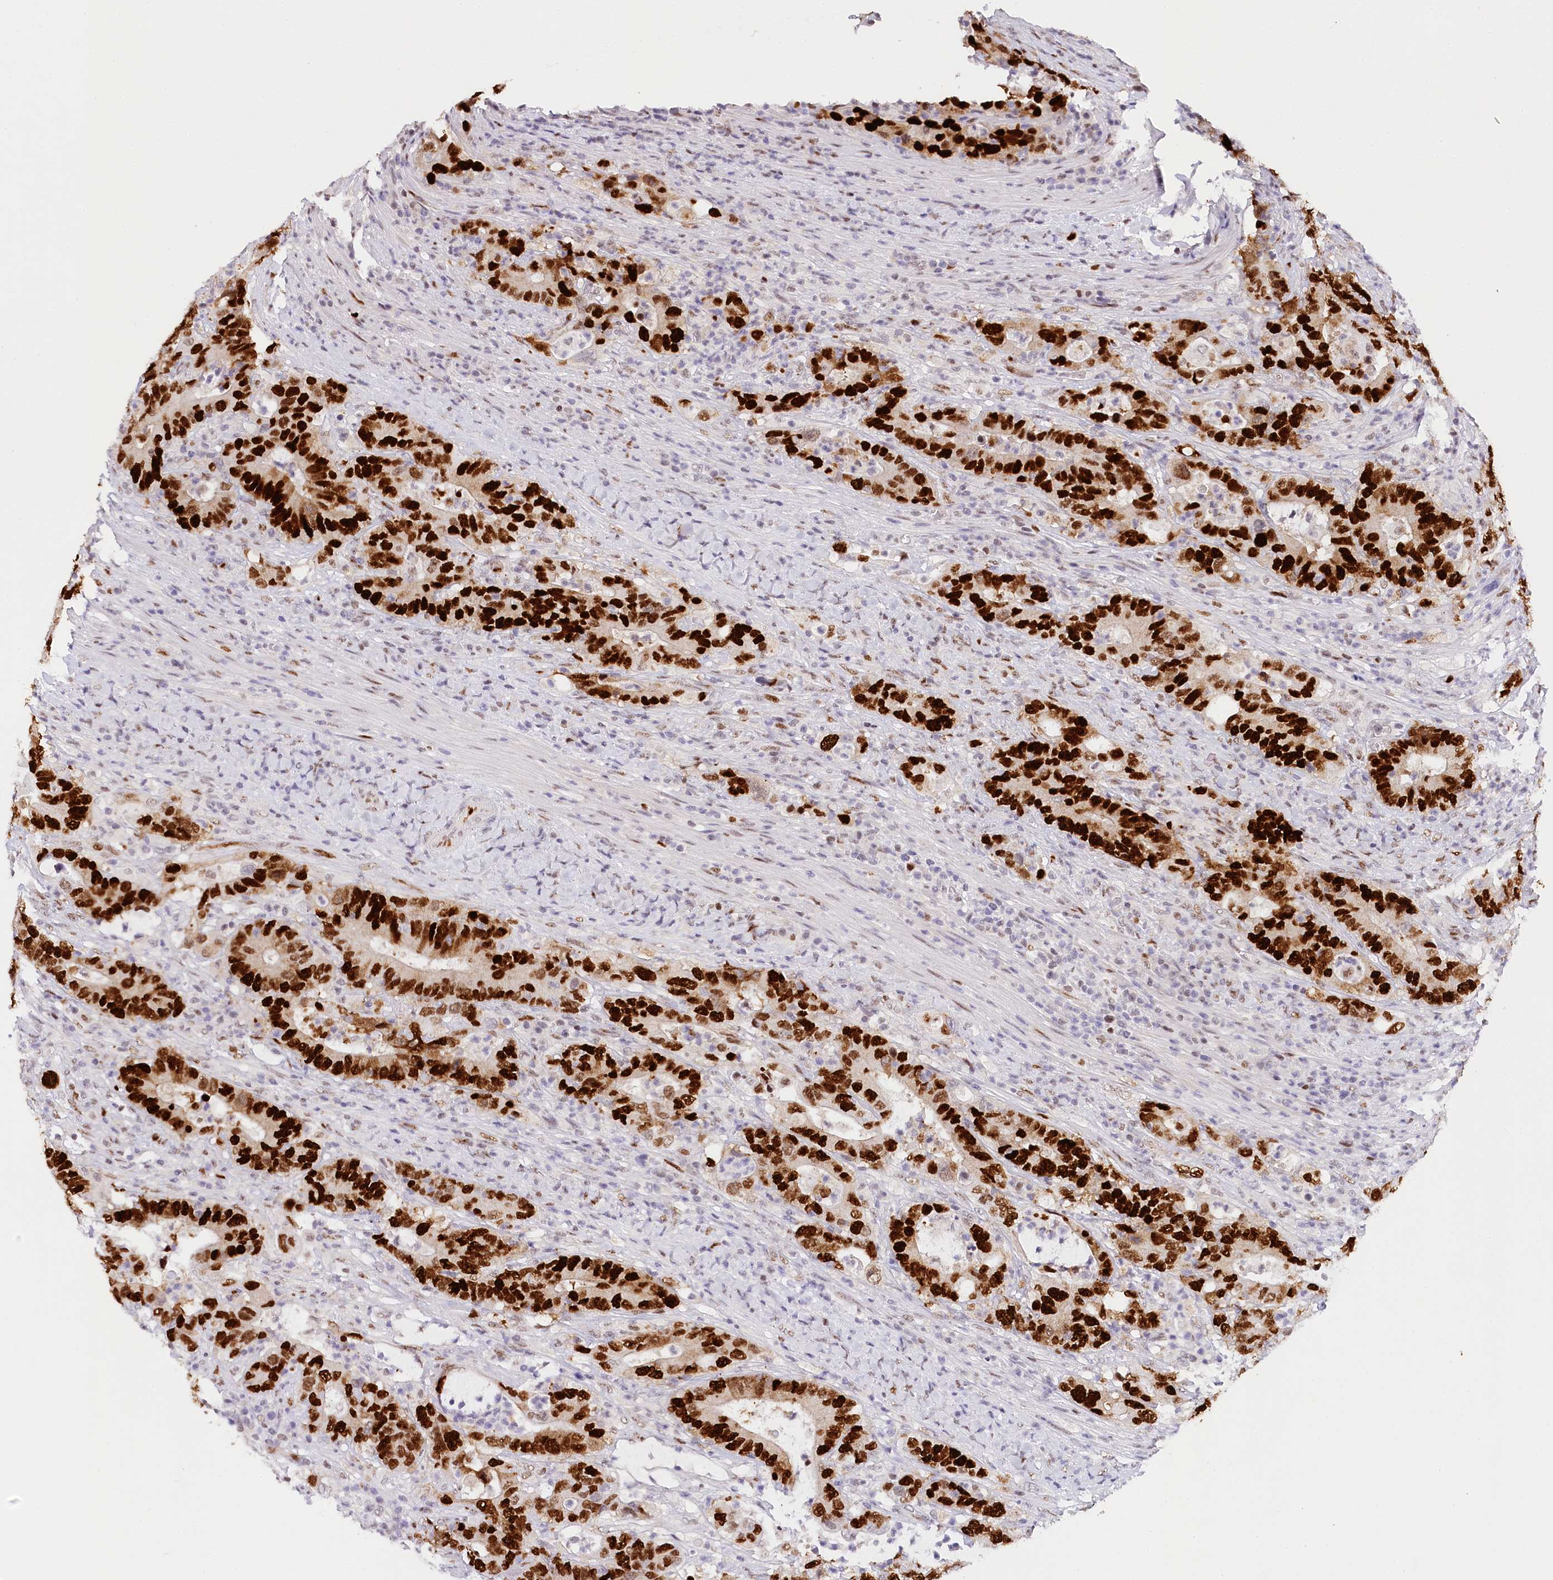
{"staining": {"intensity": "strong", "quantity": ">75%", "location": "nuclear"}, "tissue": "colorectal cancer", "cell_type": "Tumor cells", "image_type": "cancer", "snomed": [{"axis": "morphology", "description": "Adenocarcinoma, NOS"}, {"axis": "topography", "description": "Colon"}], "caption": "The micrograph reveals immunohistochemical staining of colorectal cancer. There is strong nuclear positivity is appreciated in about >75% of tumor cells. (DAB IHC, brown staining for protein, blue staining for nuclei).", "gene": "TP53", "patient": {"sex": "female", "age": 75}}